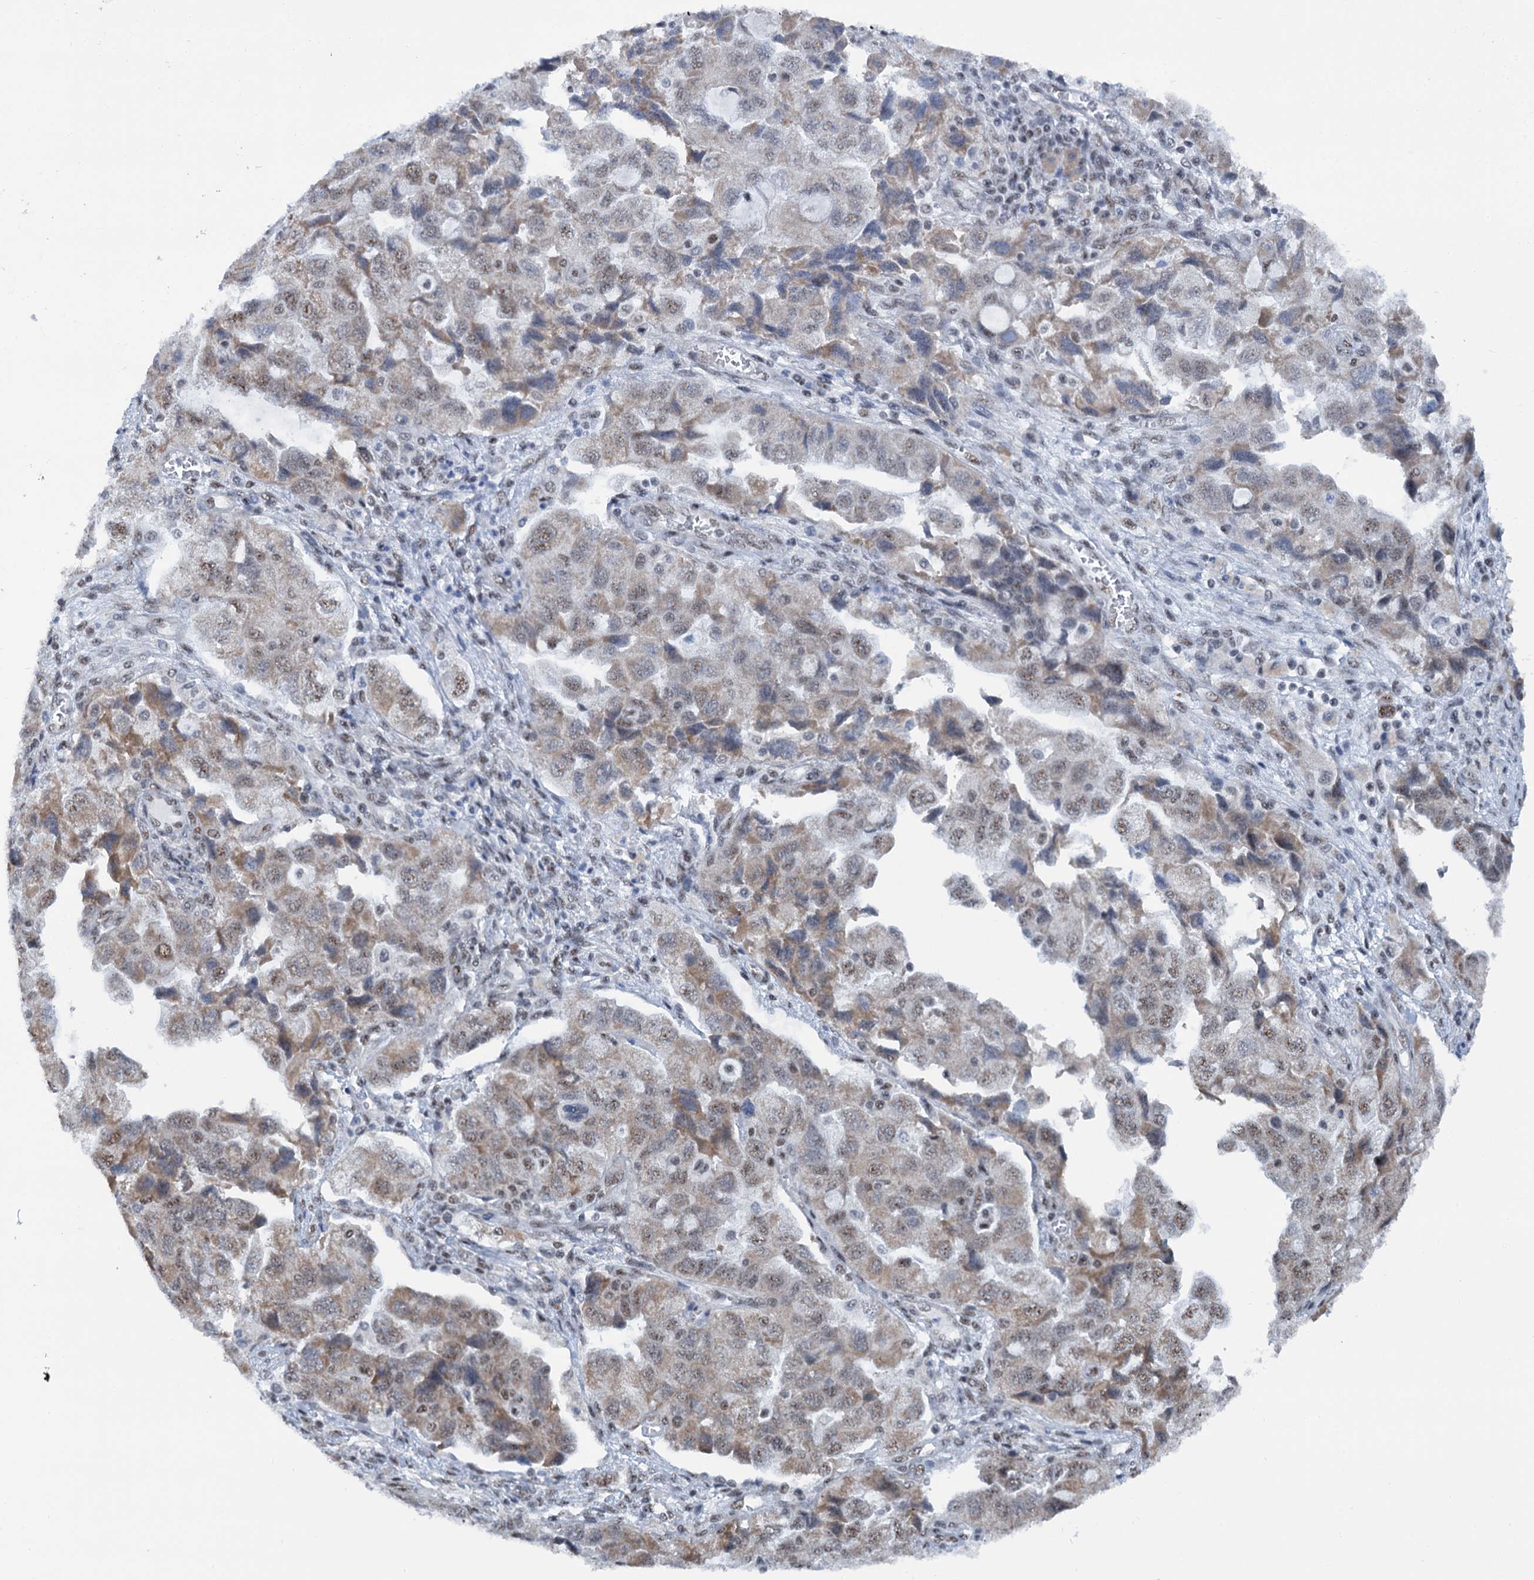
{"staining": {"intensity": "weak", "quantity": "25%-75%", "location": "cytoplasmic/membranous,nuclear"}, "tissue": "ovarian cancer", "cell_type": "Tumor cells", "image_type": "cancer", "snomed": [{"axis": "morphology", "description": "Carcinoma, NOS"}, {"axis": "morphology", "description": "Cystadenocarcinoma, serous, NOS"}, {"axis": "topography", "description": "Ovary"}], "caption": "This micrograph exhibits immunohistochemistry (IHC) staining of ovarian carcinoma, with low weak cytoplasmic/membranous and nuclear staining in approximately 25%-75% of tumor cells.", "gene": "SREK1", "patient": {"sex": "female", "age": 69}}